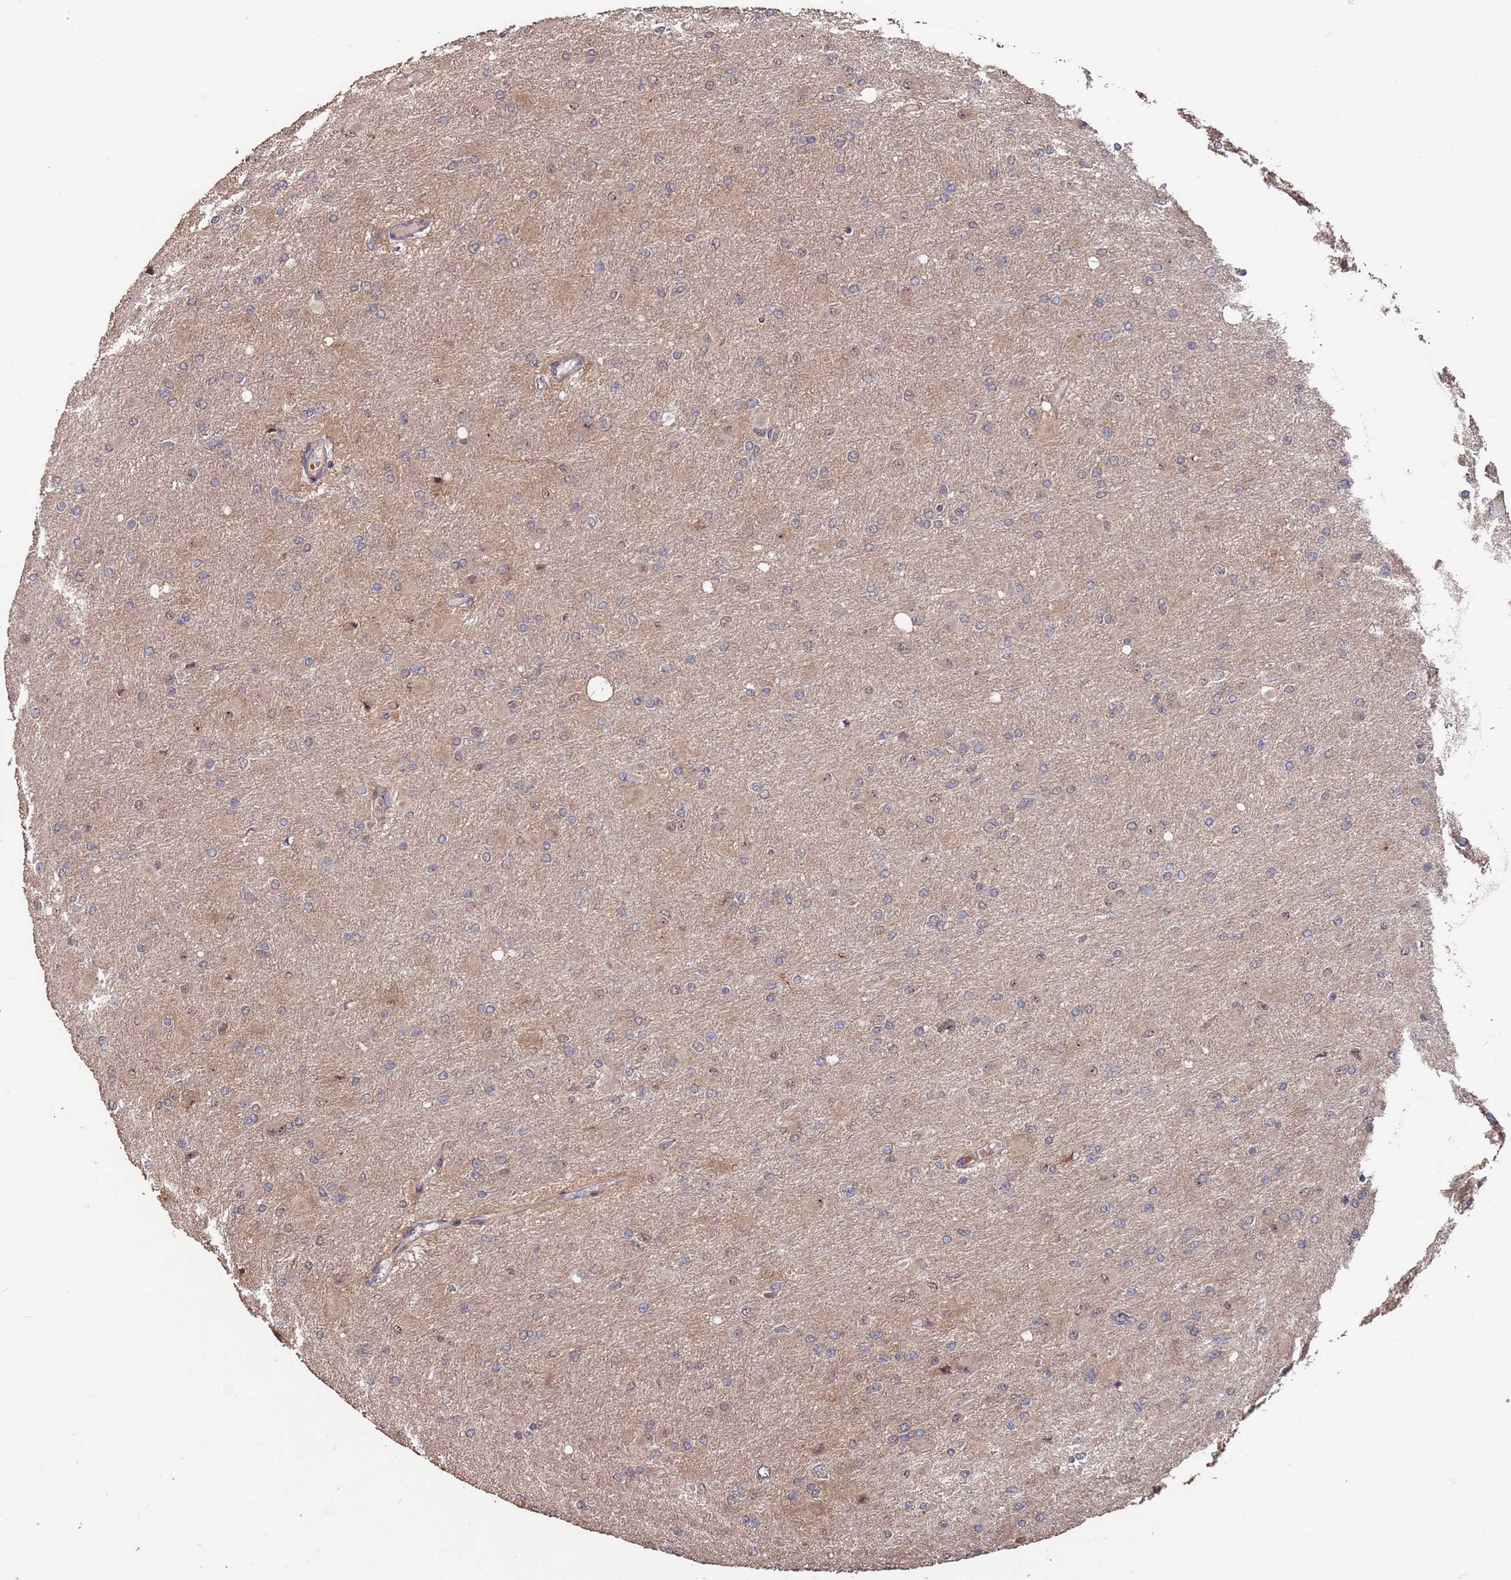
{"staining": {"intensity": "negative", "quantity": "none", "location": "none"}, "tissue": "glioma", "cell_type": "Tumor cells", "image_type": "cancer", "snomed": [{"axis": "morphology", "description": "Glioma, malignant, High grade"}, {"axis": "topography", "description": "Cerebral cortex"}], "caption": "Tumor cells show no significant protein staining in glioma.", "gene": "PRR7", "patient": {"sex": "female", "age": 36}}